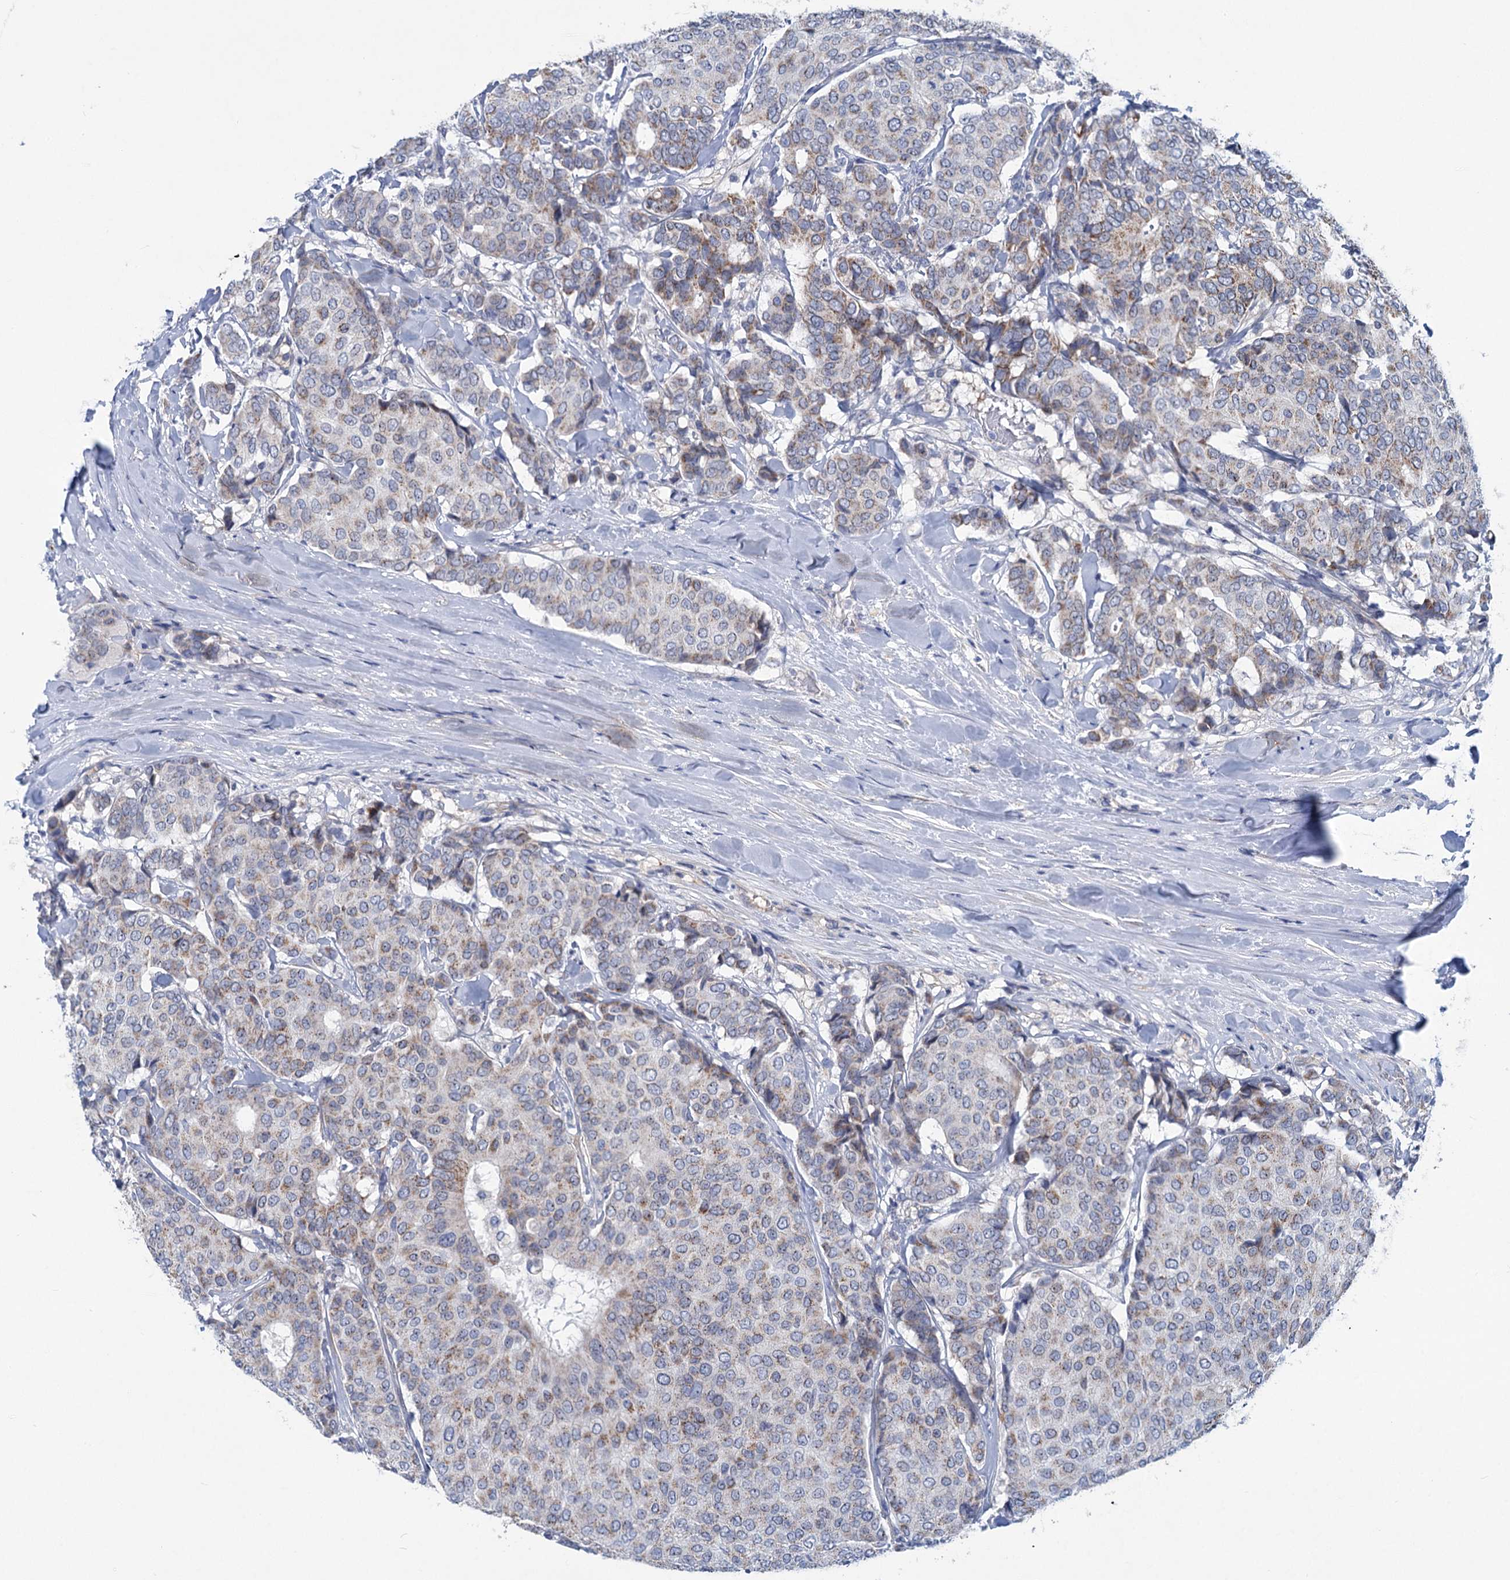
{"staining": {"intensity": "weak", "quantity": "25%-75%", "location": "cytoplasmic/membranous"}, "tissue": "breast cancer", "cell_type": "Tumor cells", "image_type": "cancer", "snomed": [{"axis": "morphology", "description": "Duct carcinoma"}, {"axis": "topography", "description": "Breast"}], "caption": "Human breast cancer (invasive ductal carcinoma) stained with a brown dye demonstrates weak cytoplasmic/membranous positive staining in approximately 25%-75% of tumor cells.", "gene": "CHDH", "patient": {"sex": "female", "age": 75}}